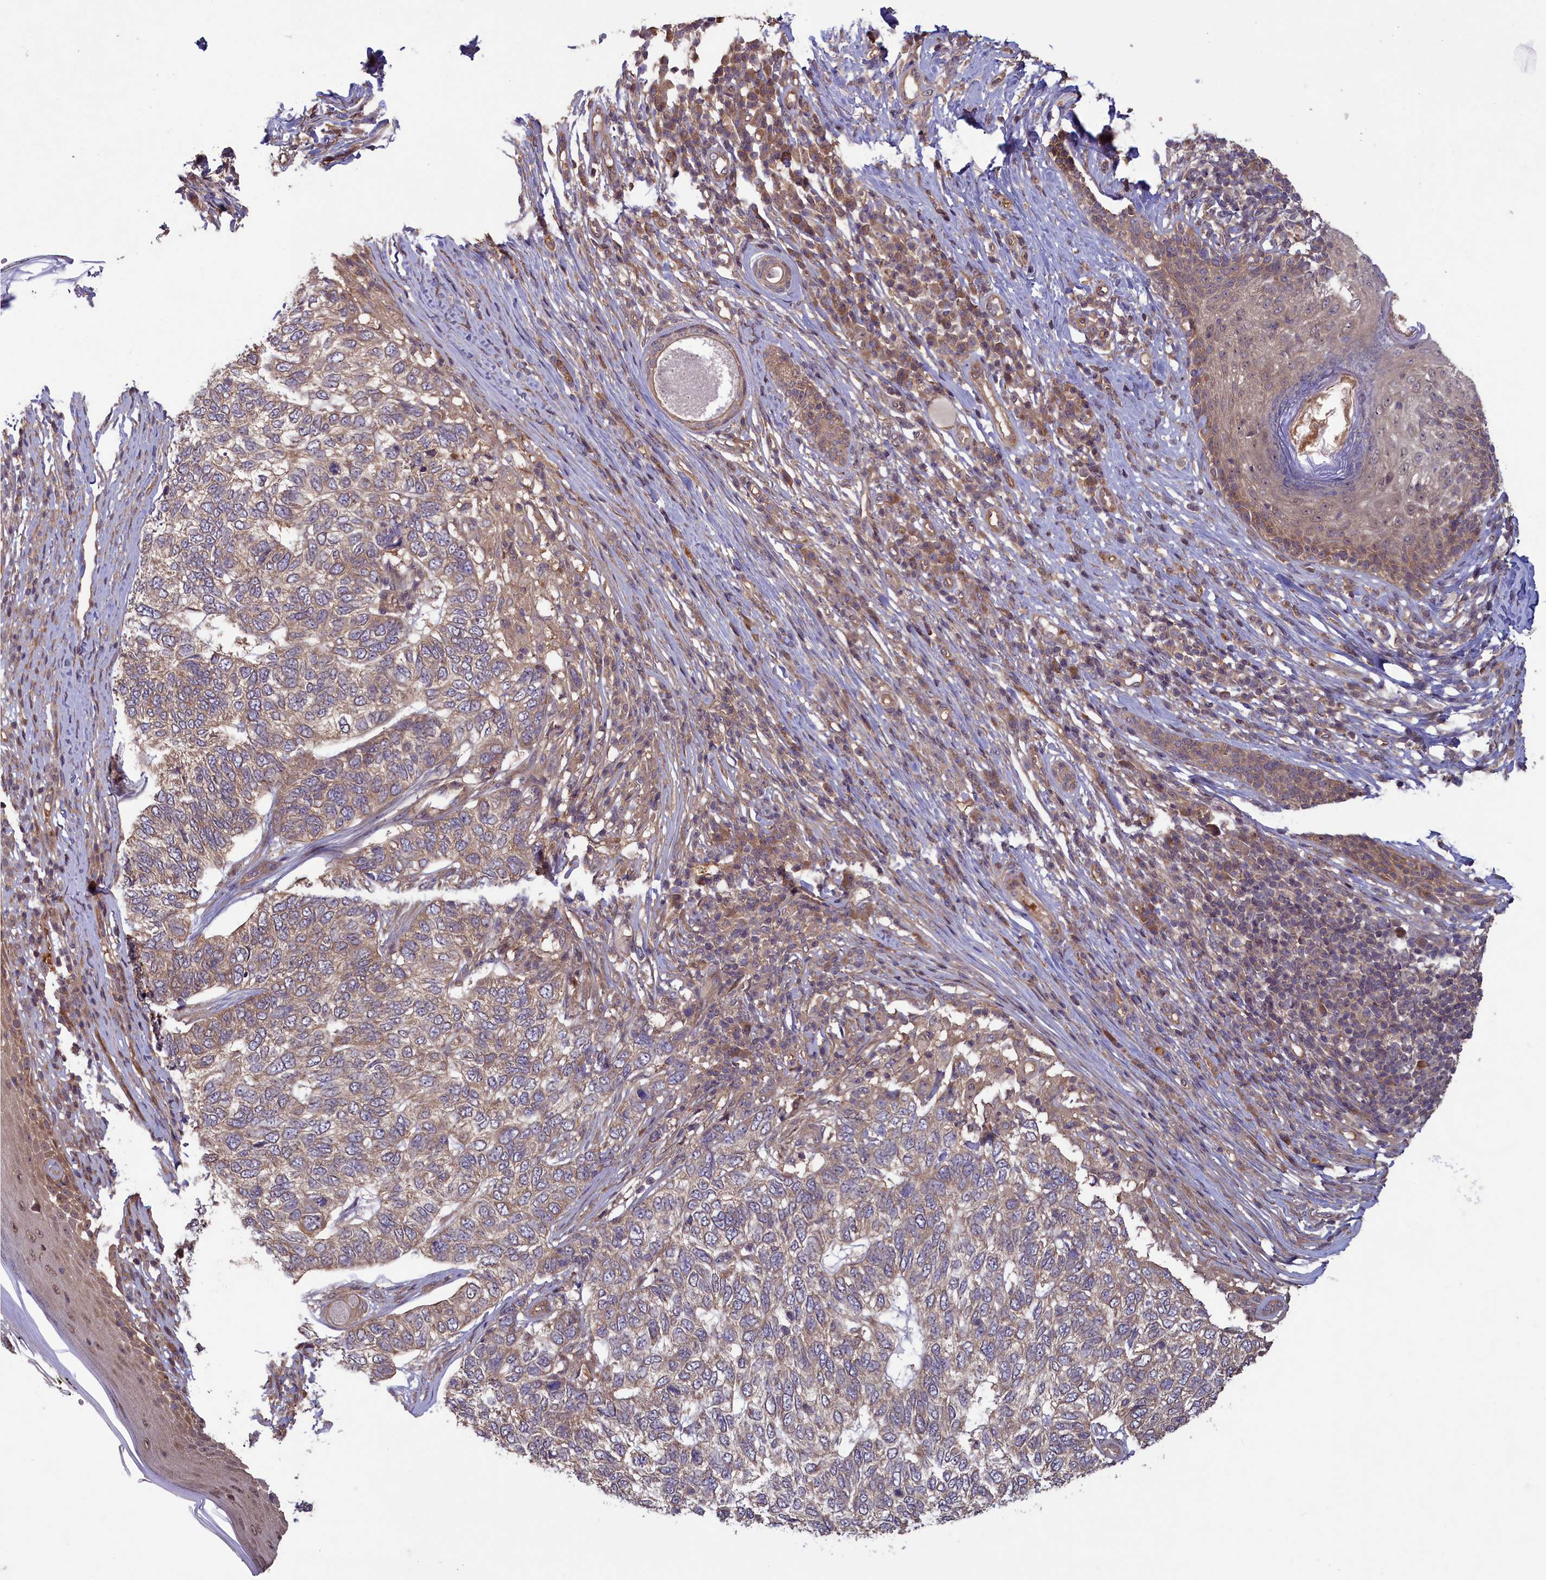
{"staining": {"intensity": "weak", "quantity": "25%-75%", "location": "cytoplasmic/membranous"}, "tissue": "skin cancer", "cell_type": "Tumor cells", "image_type": "cancer", "snomed": [{"axis": "morphology", "description": "Basal cell carcinoma"}, {"axis": "topography", "description": "Skin"}], "caption": "Immunohistochemical staining of human skin cancer demonstrates weak cytoplasmic/membranous protein expression in approximately 25%-75% of tumor cells.", "gene": "CIAO2B", "patient": {"sex": "female", "age": 65}}